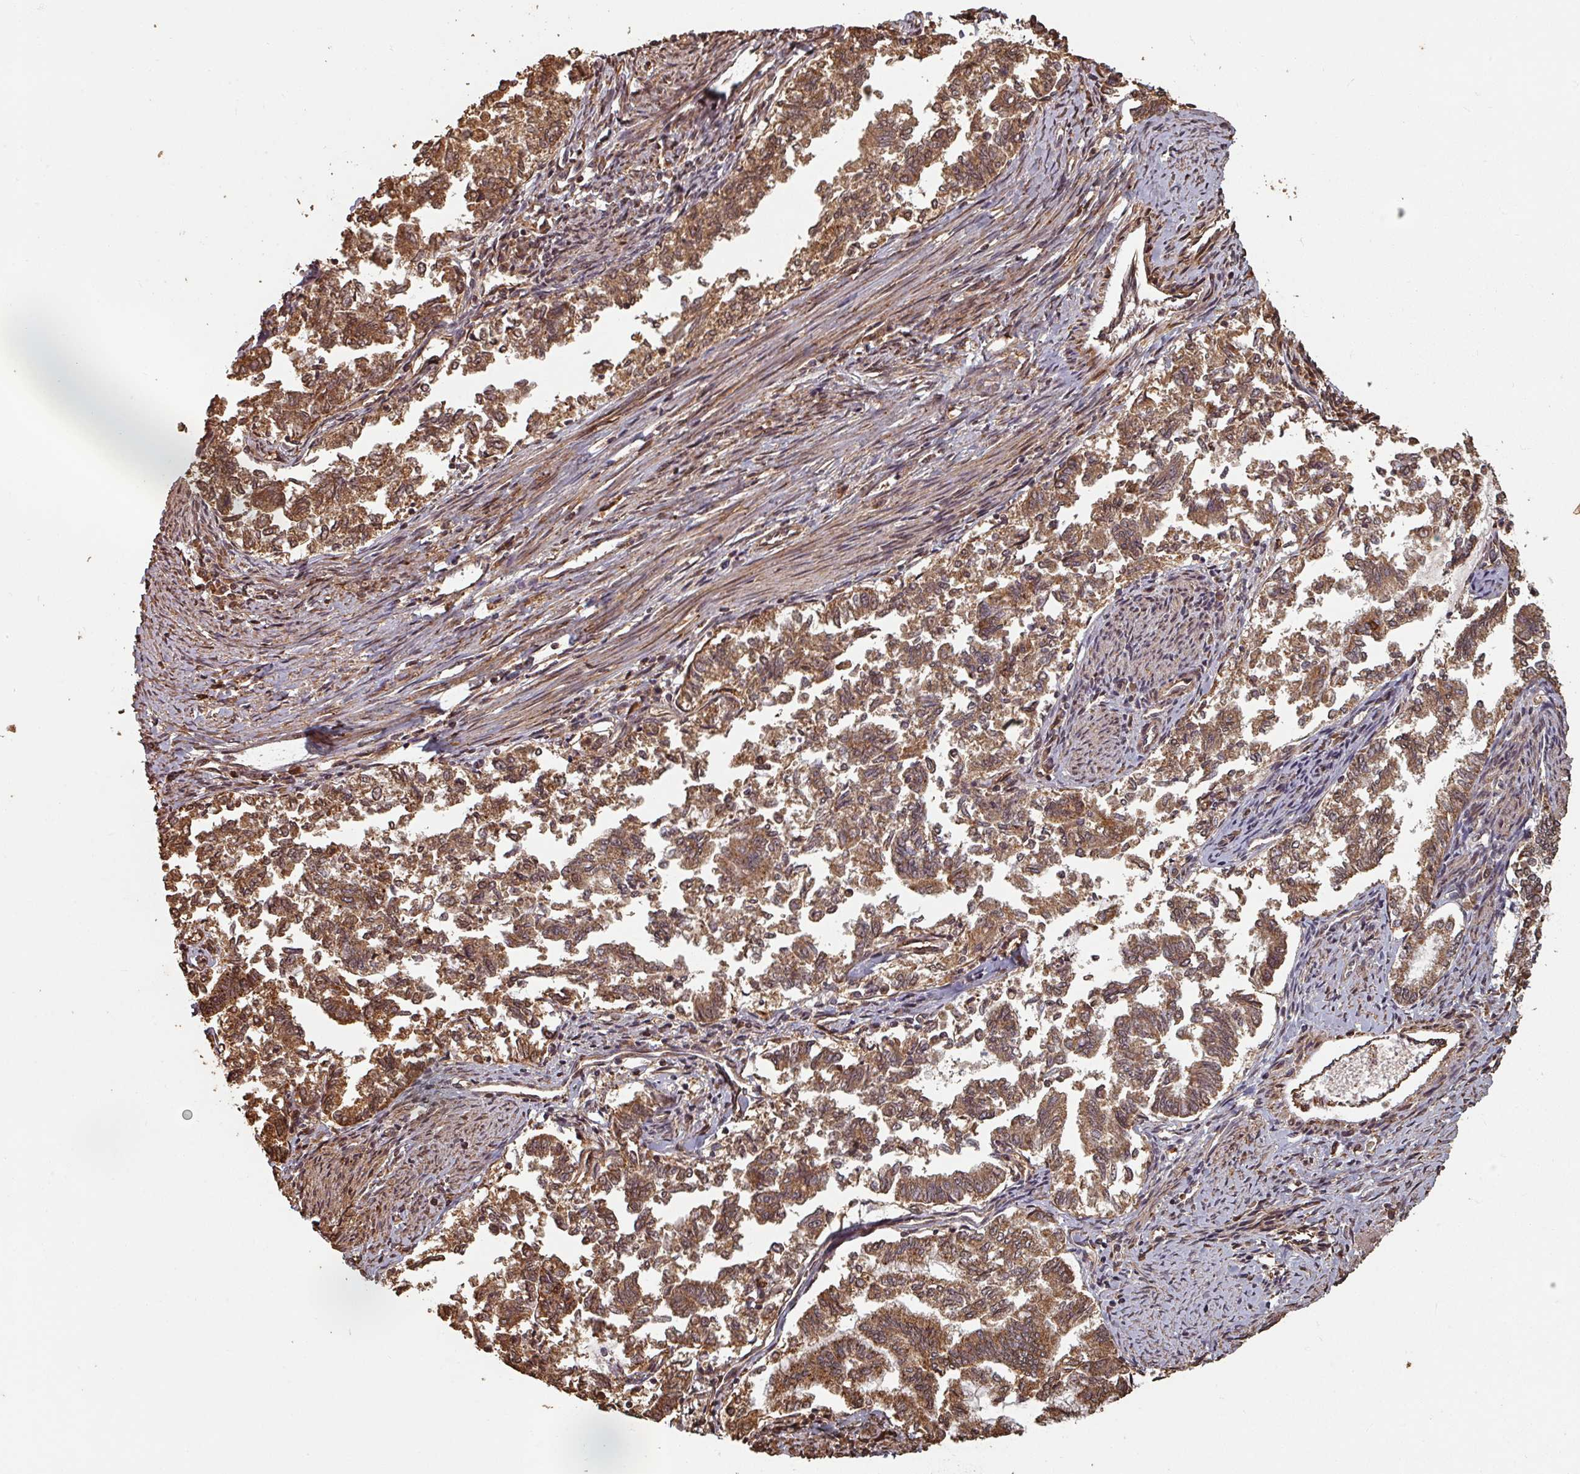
{"staining": {"intensity": "moderate", "quantity": ">75%", "location": "cytoplasmic/membranous,nuclear"}, "tissue": "endometrial cancer", "cell_type": "Tumor cells", "image_type": "cancer", "snomed": [{"axis": "morphology", "description": "Adenocarcinoma, NOS"}, {"axis": "topography", "description": "Endometrium"}], "caption": "Protein expression analysis of human adenocarcinoma (endometrial) reveals moderate cytoplasmic/membranous and nuclear expression in about >75% of tumor cells.", "gene": "EID1", "patient": {"sex": "female", "age": 79}}